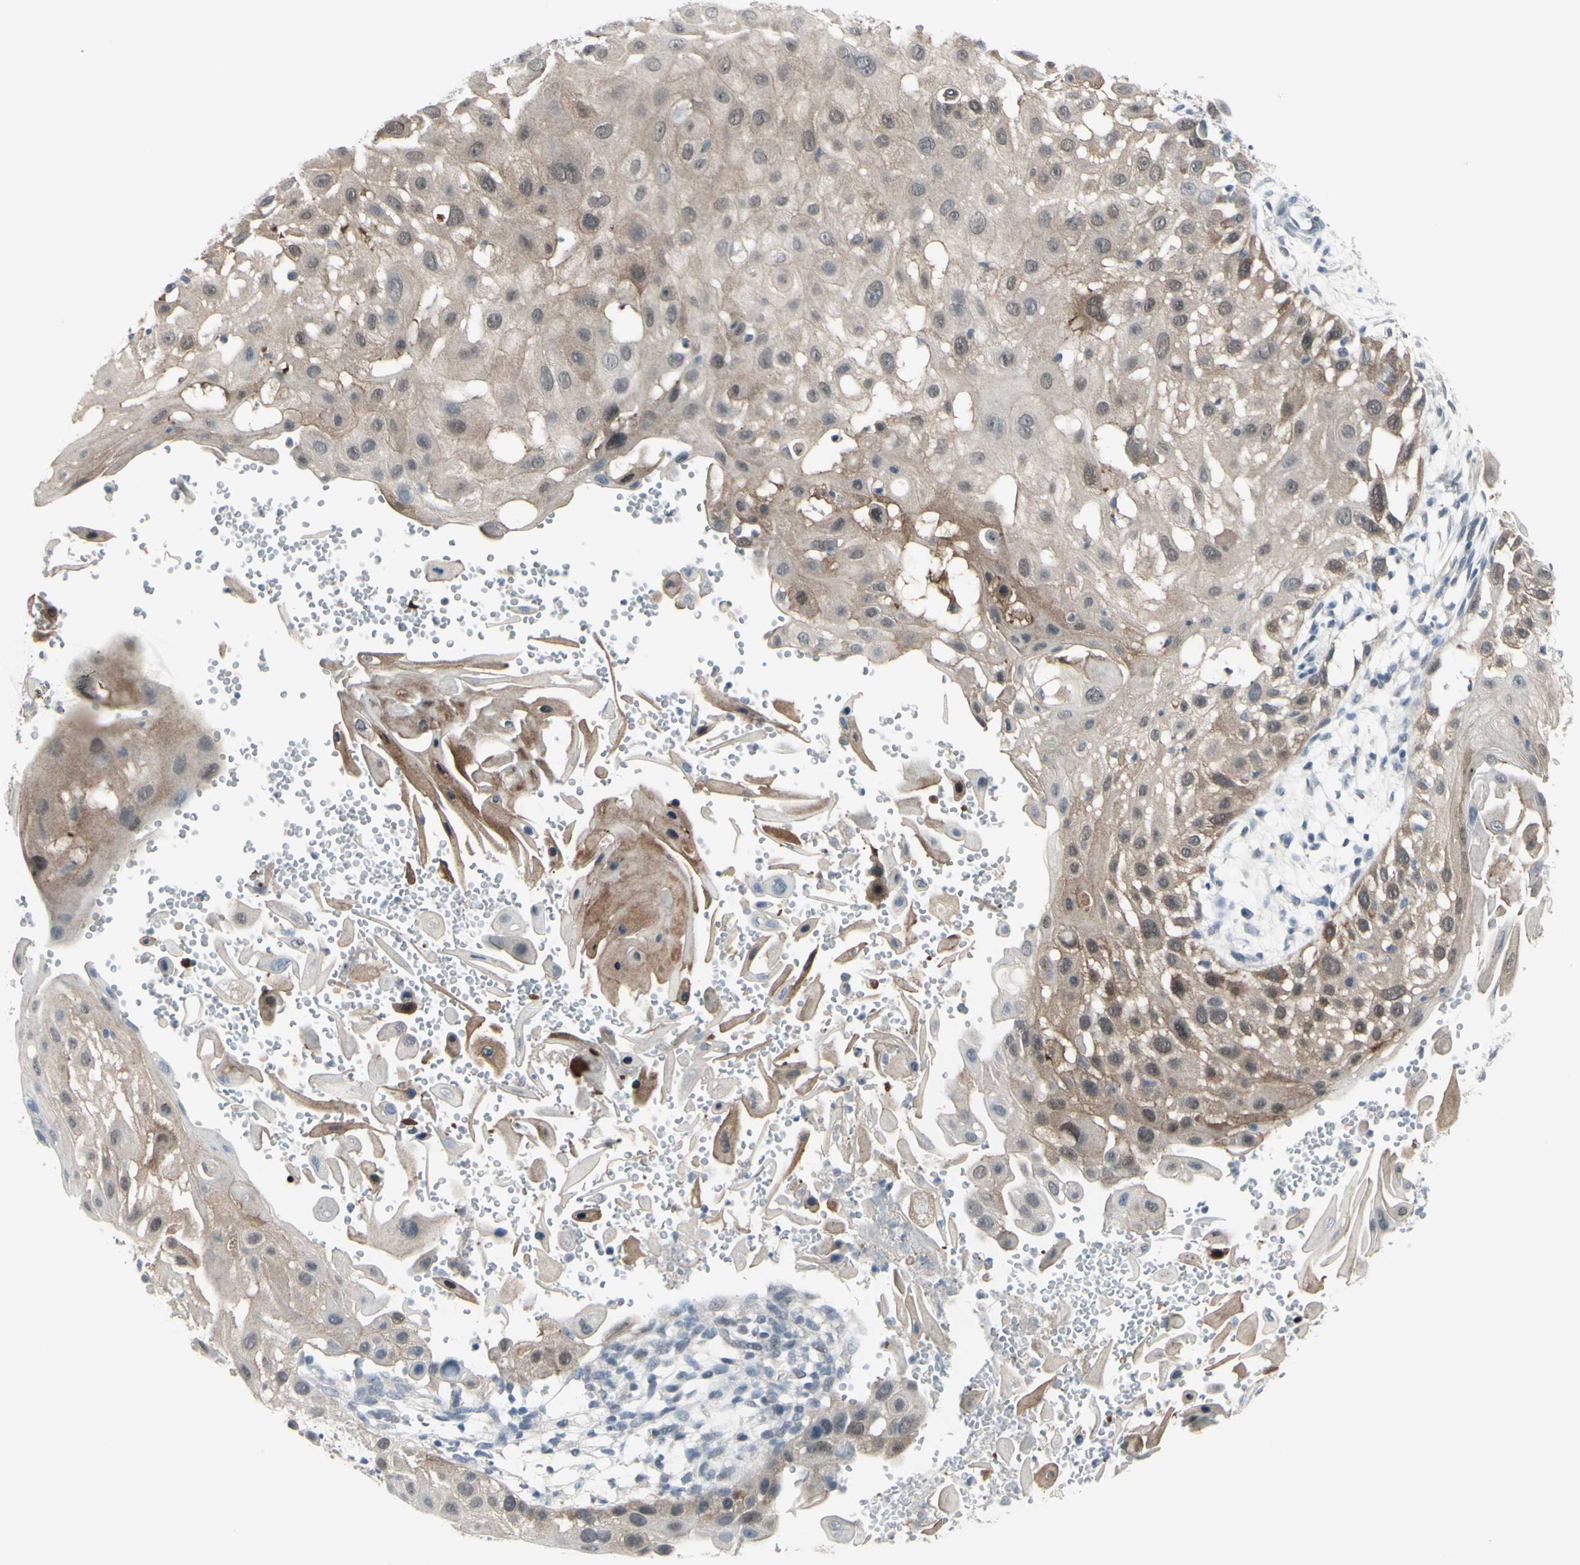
{"staining": {"intensity": "moderate", "quantity": "25%-75%", "location": "cytoplasmic/membranous"}, "tissue": "skin cancer", "cell_type": "Tumor cells", "image_type": "cancer", "snomed": [{"axis": "morphology", "description": "Squamous cell carcinoma, NOS"}, {"axis": "topography", "description": "Skin"}], "caption": "Immunohistochemical staining of human skin cancer demonstrates medium levels of moderate cytoplasmic/membranous protein staining in about 25%-75% of tumor cells.", "gene": "ETNK1", "patient": {"sex": "female", "age": 44}}